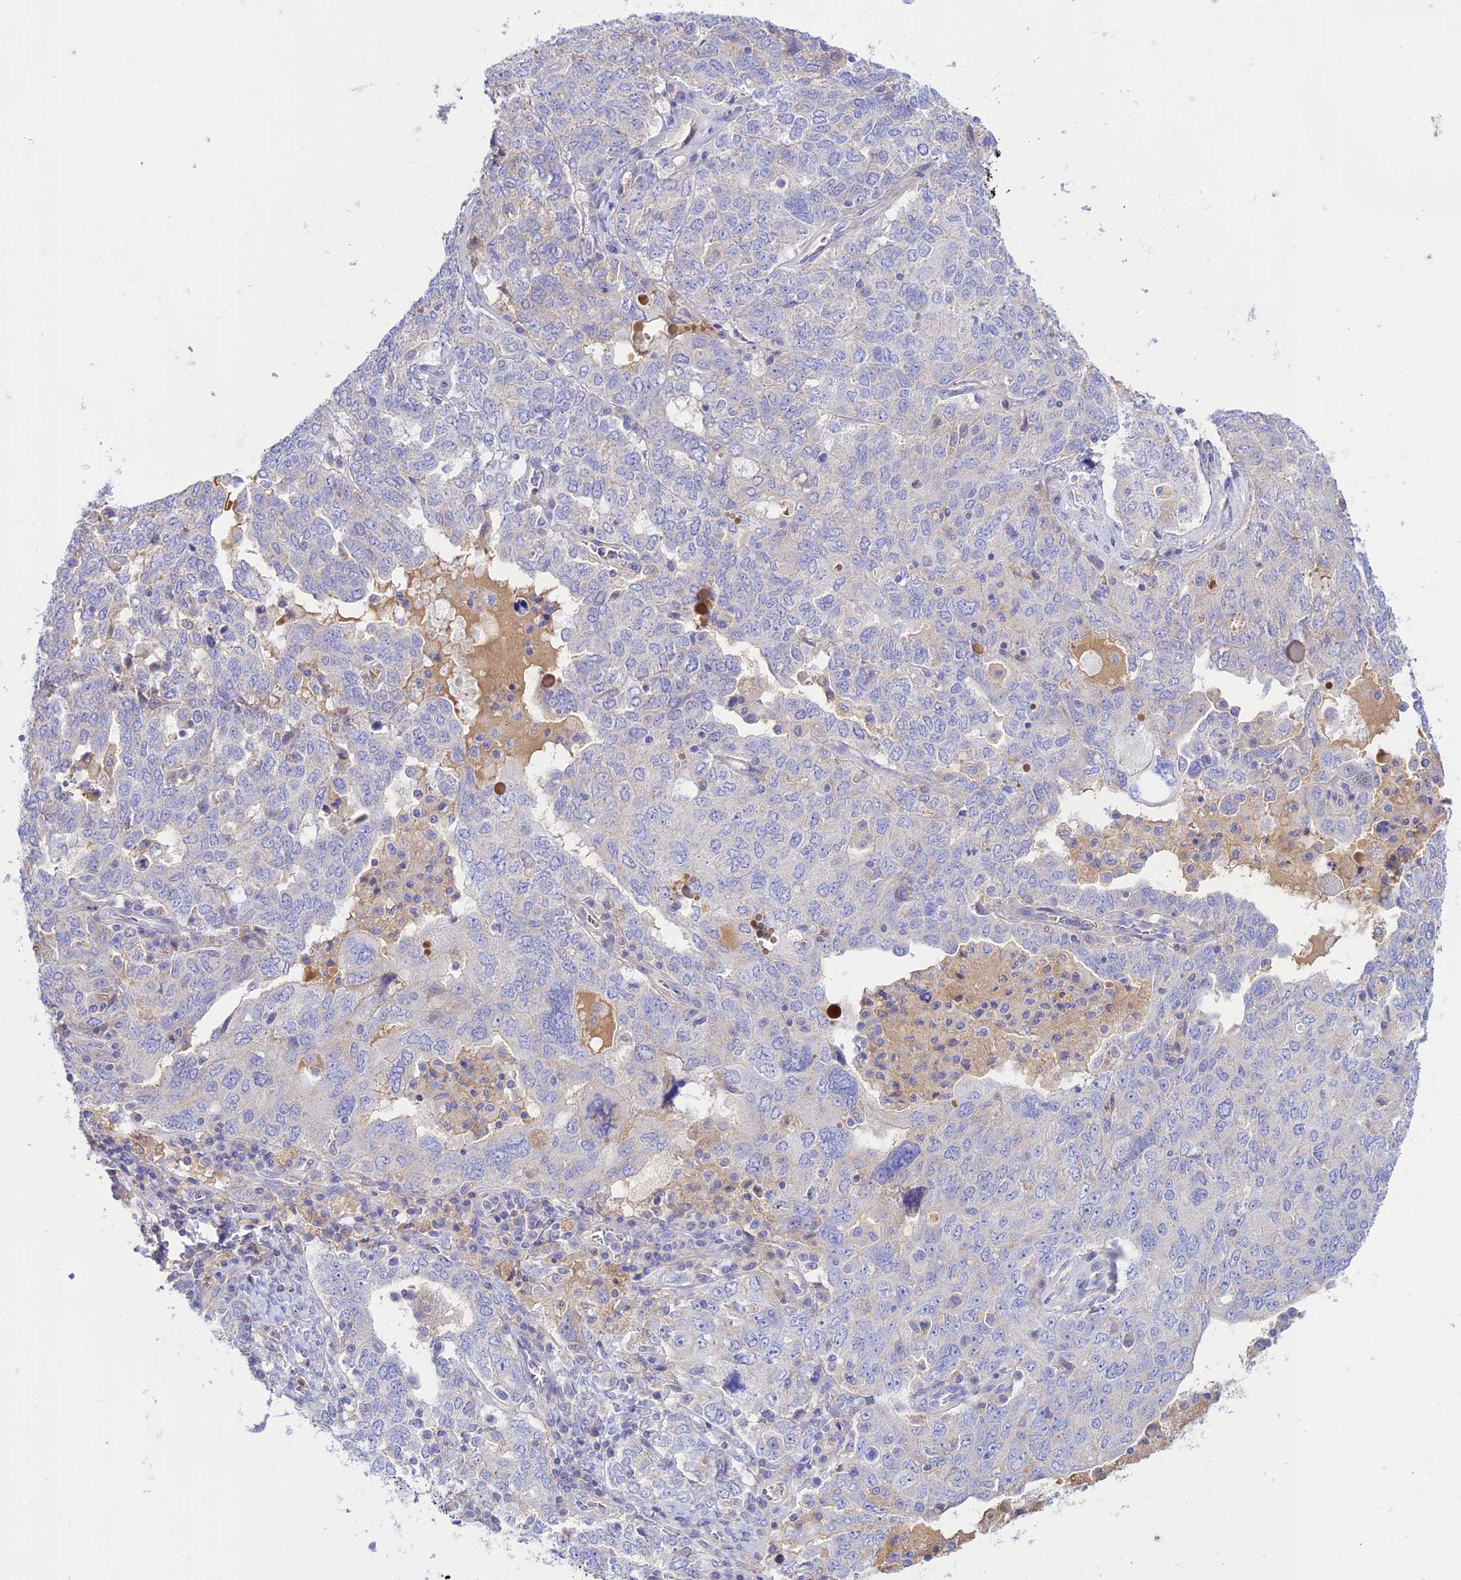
{"staining": {"intensity": "negative", "quantity": "none", "location": "none"}, "tissue": "ovarian cancer", "cell_type": "Tumor cells", "image_type": "cancer", "snomed": [{"axis": "morphology", "description": "Carcinoma, endometroid"}, {"axis": "topography", "description": "Ovary"}], "caption": "The histopathology image displays no significant staining in tumor cells of ovarian cancer.", "gene": "NLRP9", "patient": {"sex": "female", "age": 62}}